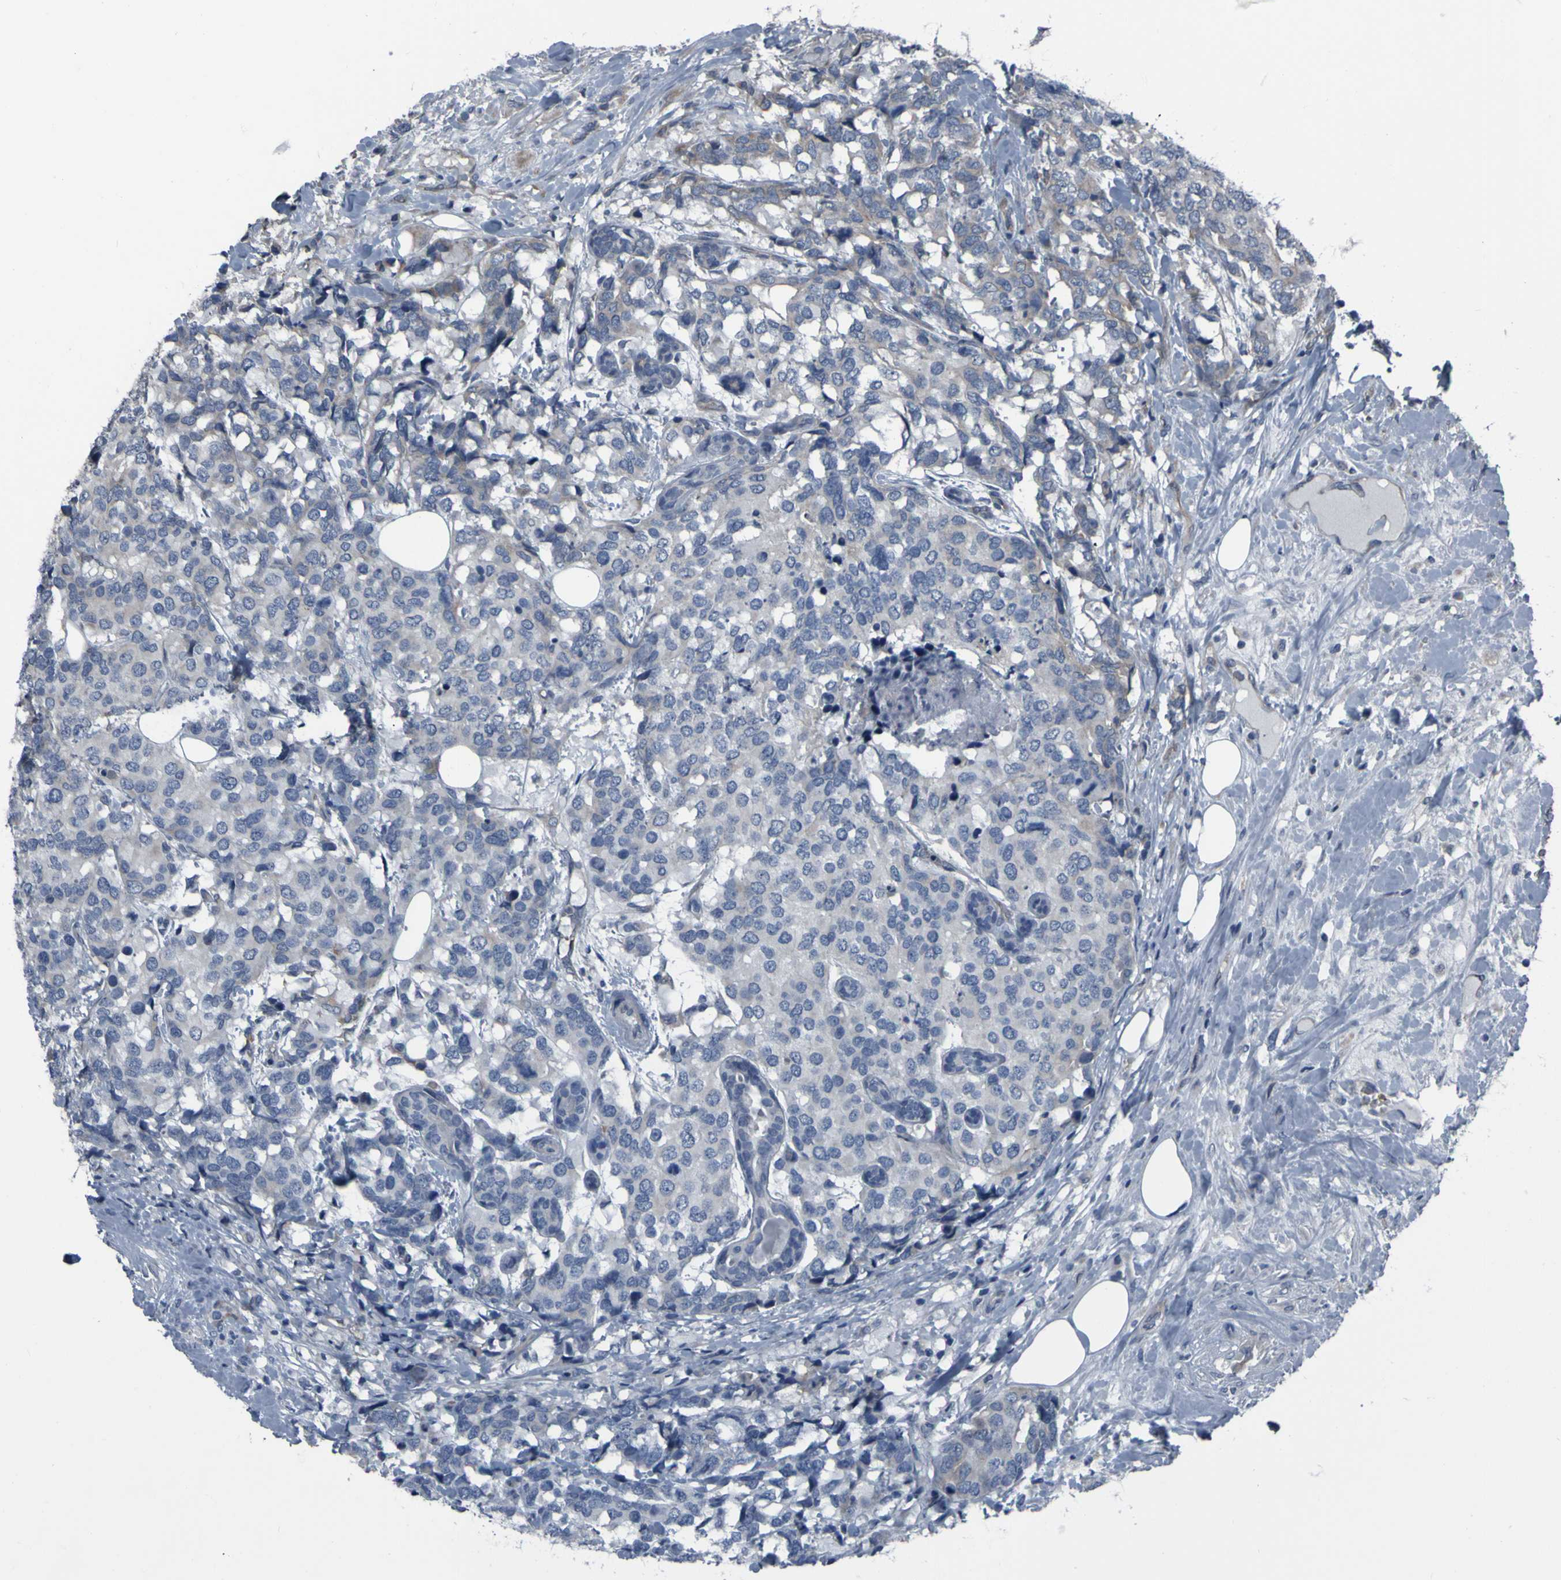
{"staining": {"intensity": "weak", "quantity": "<25%", "location": "cytoplasmic/membranous"}, "tissue": "breast cancer", "cell_type": "Tumor cells", "image_type": "cancer", "snomed": [{"axis": "morphology", "description": "Lobular carcinoma"}, {"axis": "topography", "description": "Breast"}], "caption": "Breast cancer (lobular carcinoma) was stained to show a protein in brown. There is no significant expression in tumor cells.", "gene": "GRAMD1A", "patient": {"sex": "female", "age": 59}}